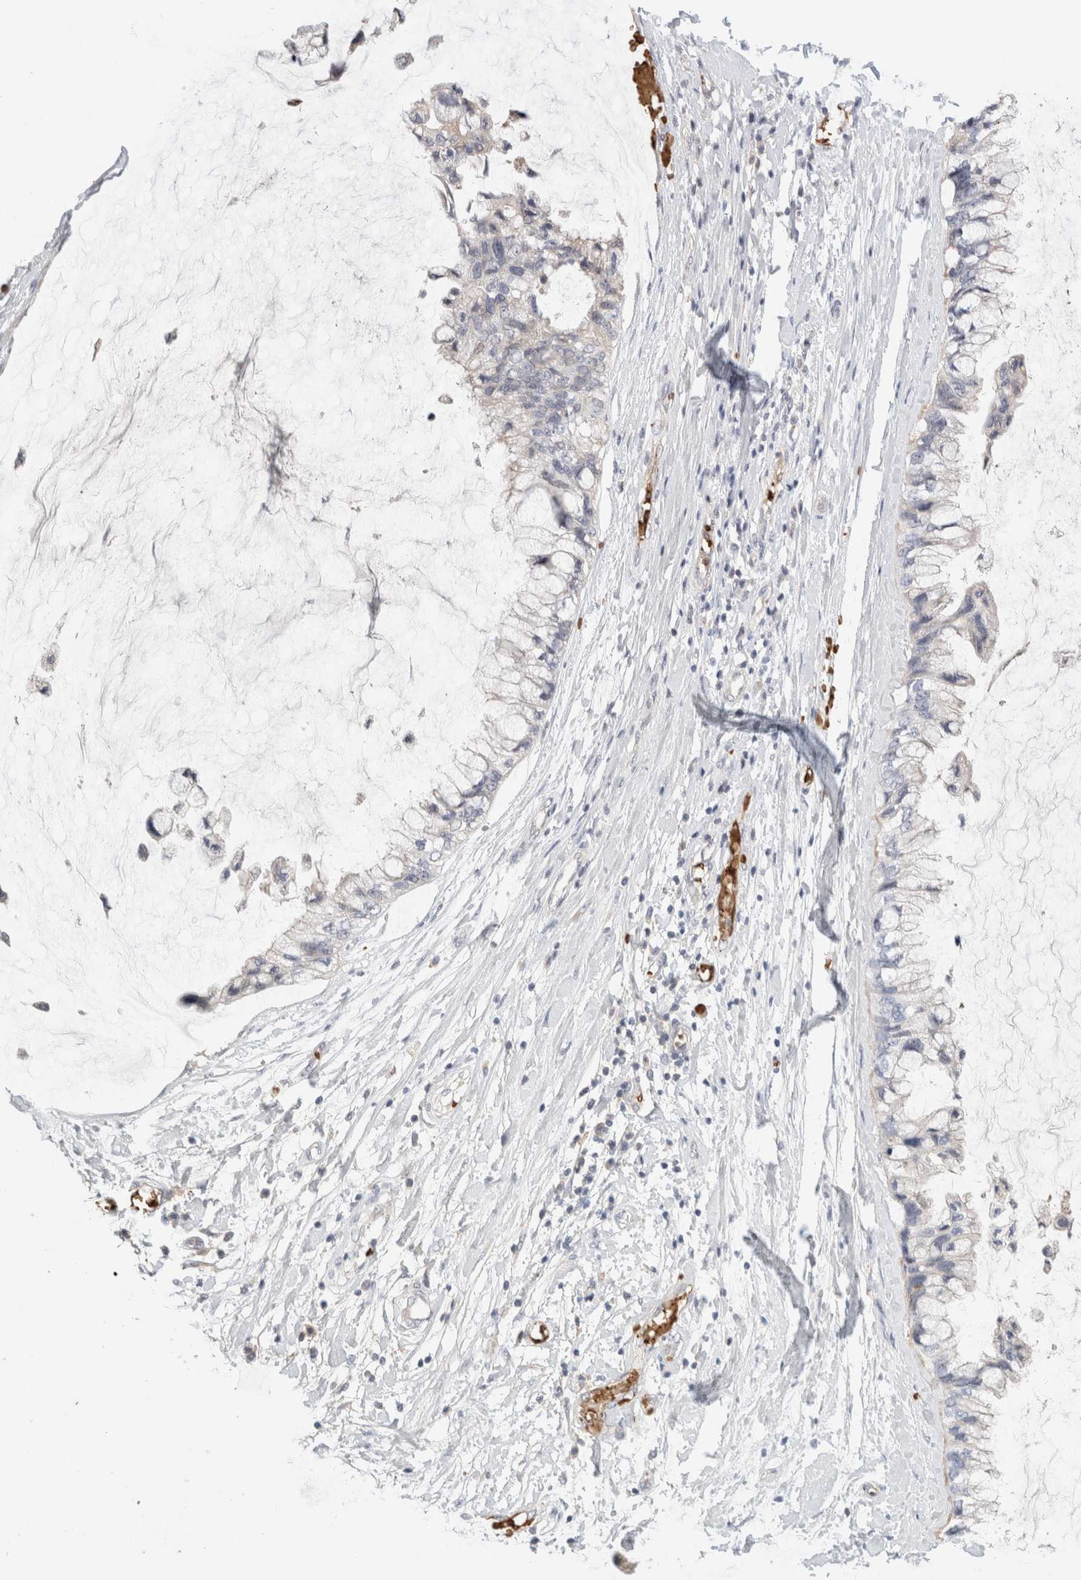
{"staining": {"intensity": "negative", "quantity": "none", "location": "none"}, "tissue": "ovarian cancer", "cell_type": "Tumor cells", "image_type": "cancer", "snomed": [{"axis": "morphology", "description": "Cystadenocarcinoma, mucinous, NOS"}, {"axis": "topography", "description": "Ovary"}], "caption": "Mucinous cystadenocarcinoma (ovarian) stained for a protein using IHC displays no expression tumor cells.", "gene": "MST1", "patient": {"sex": "female", "age": 39}}